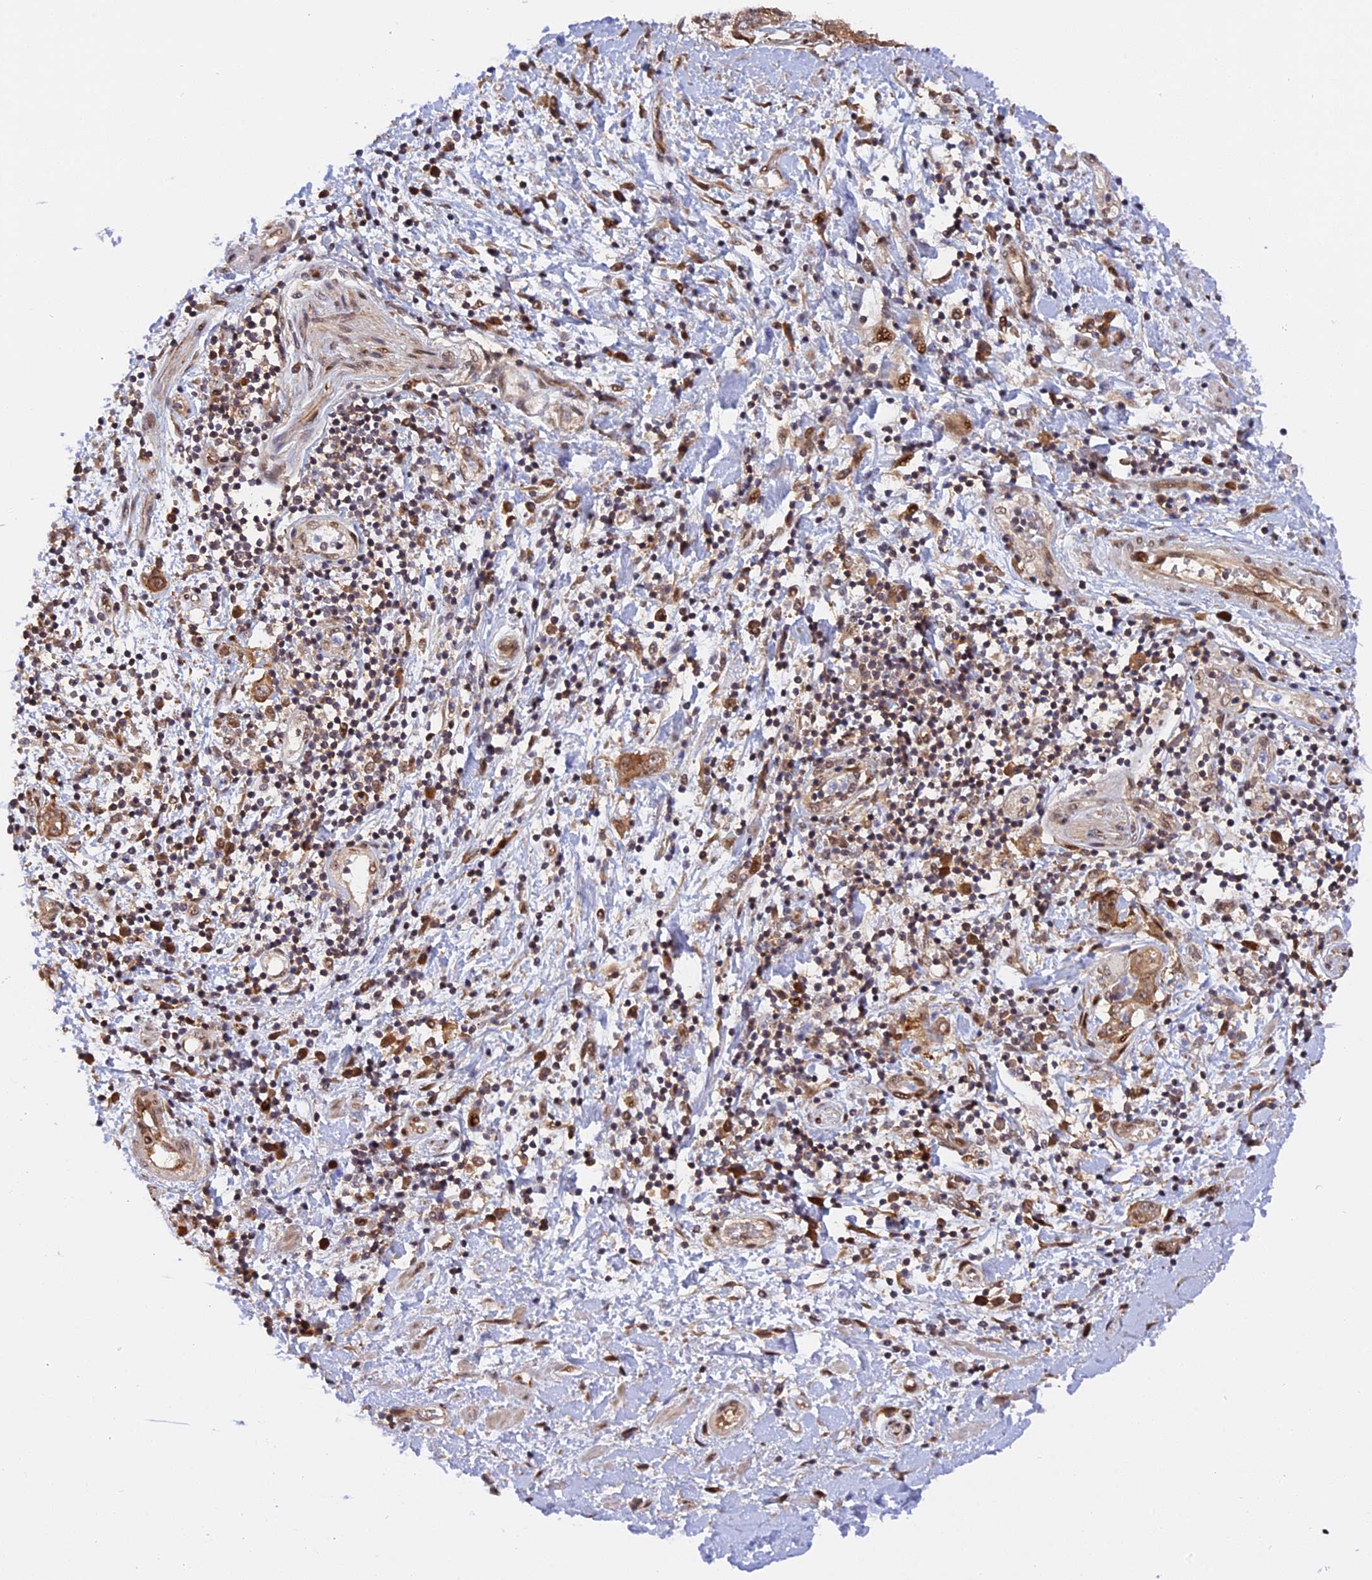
{"staining": {"intensity": "moderate", "quantity": "<25%", "location": "cytoplasmic/membranous"}, "tissue": "pancreatic cancer", "cell_type": "Tumor cells", "image_type": "cancer", "snomed": [{"axis": "morphology", "description": "Adenocarcinoma, NOS"}, {"axis": "topography", "description": "Pancreas"}], "caption": "Adenocarcinoma (pancreatic) stained with DAB immunohistochemistry (IHC) displays low levels of moderate cytoplasmic/membranous staining in approximately <25% of tumor cells.", "gene": "ZNF428", "patient": {"sex": "female", "age": 73}}